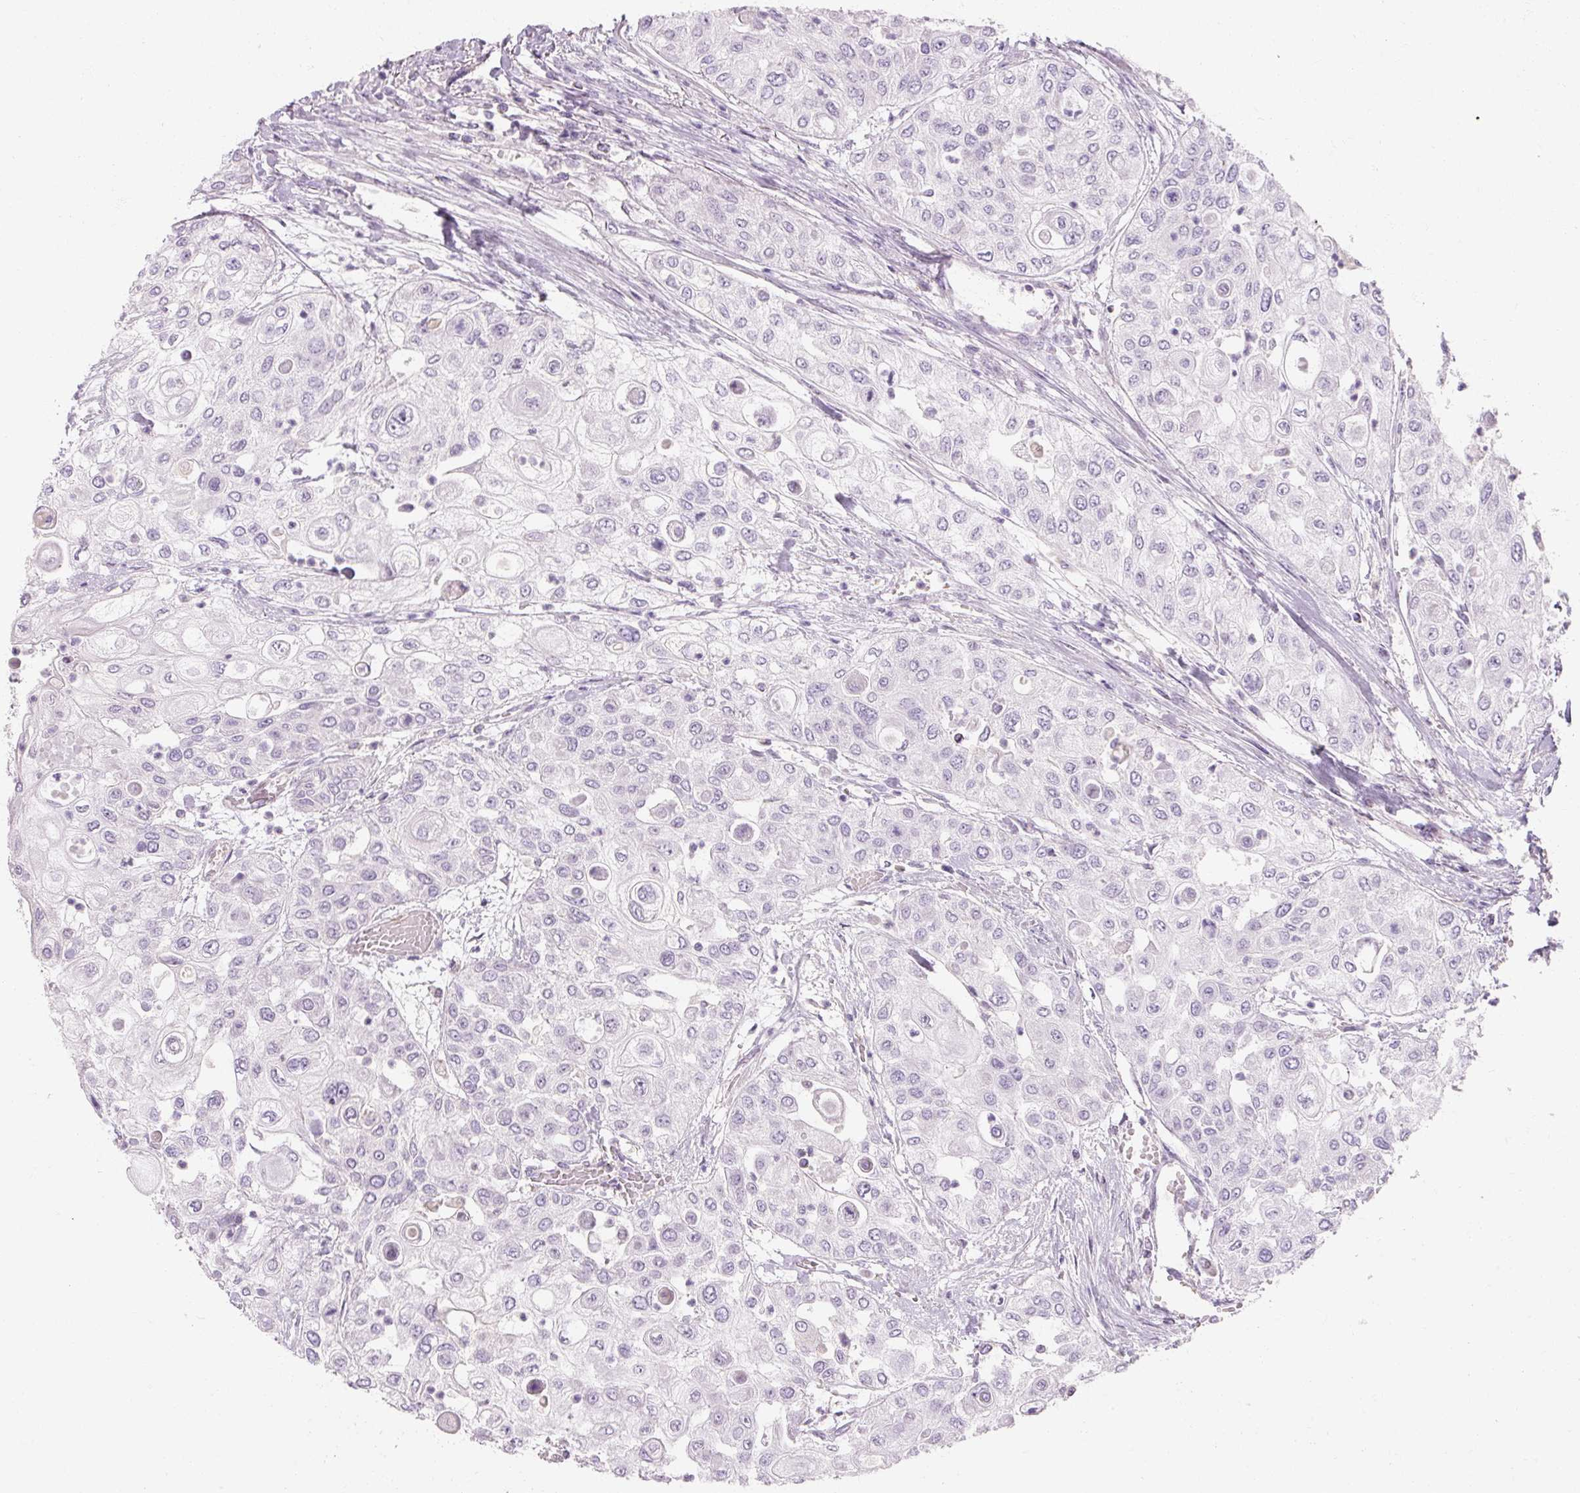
{"staining": {"intensity": "negative", "quantity": "none", "location": "none"}, "tissue": "urothelial cancer", "cell_type": "Tumor cells", "image_type": "cancer", "snomed": [{"axis": "morphology", "description": "Urothelial carcinoma, High grade"}, {"axis": "topography", "description": "Urinary bladder"}], "caption": "A high-resolution micrograph shows IHC staining of urothelial cancer, which exhibits no significant positivity in tumor cells.", "gene": "NFE2L3", "patient": {"sex": "female", "age": 79}}